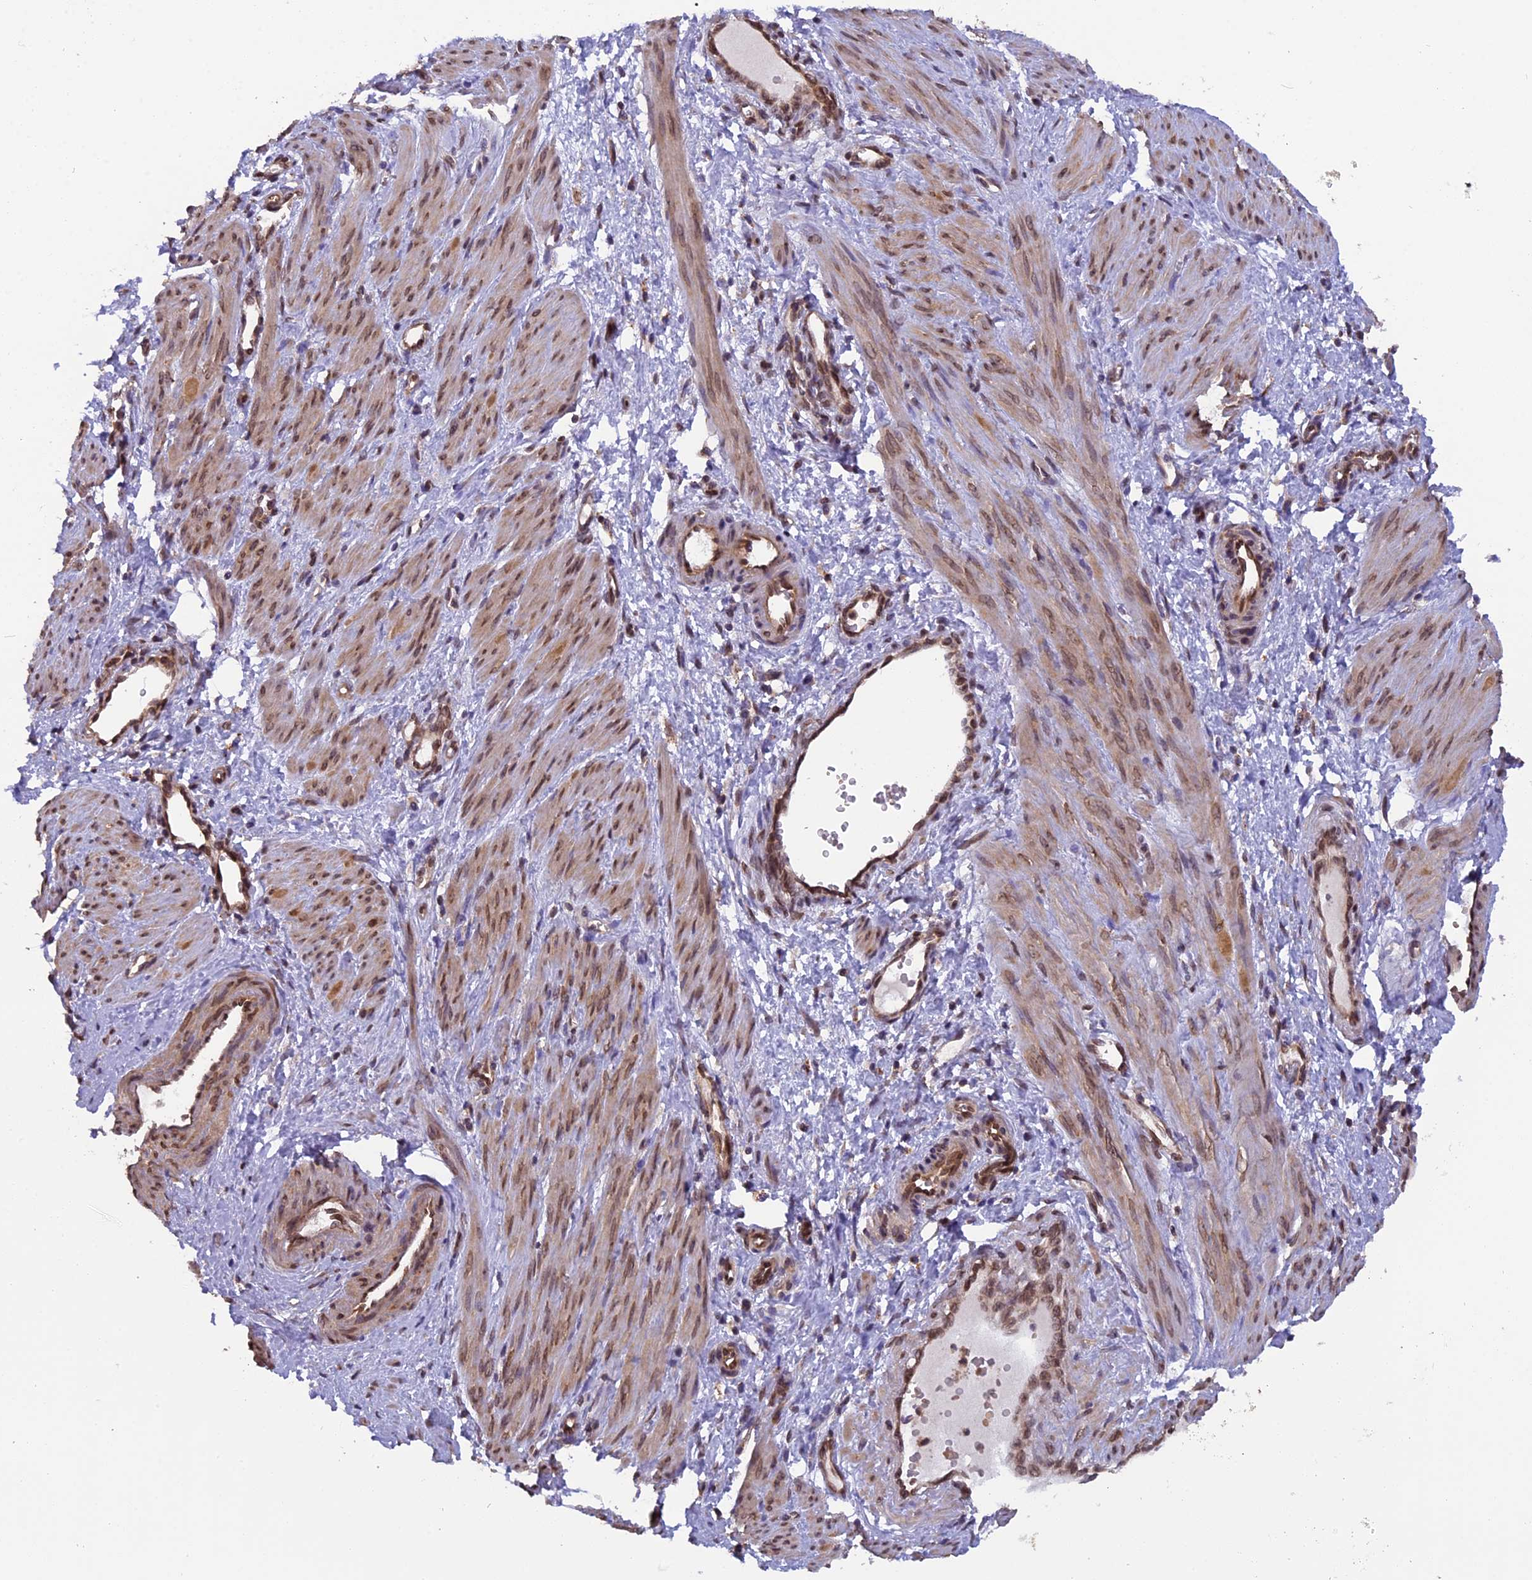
{"staining": {"intensity": "moderate", "quantity": ">75%", "location": "nuclear"}, "tissue": "smooth muscle", "cell_type": "Smooth muscle cells", "image_type": "normal", "snomed": [{"axis": "morphology", "description": "Normal tissue, NOS"}, {"axis": "topography", "description": "Endometrium"}], "caption": "Moderate nuclear protein staining is seen in approximately >75% of smooth muscle cells in smooth muscle.", "gene": "CHMP2A", "patient": {"sex": "female", "age": 33}}